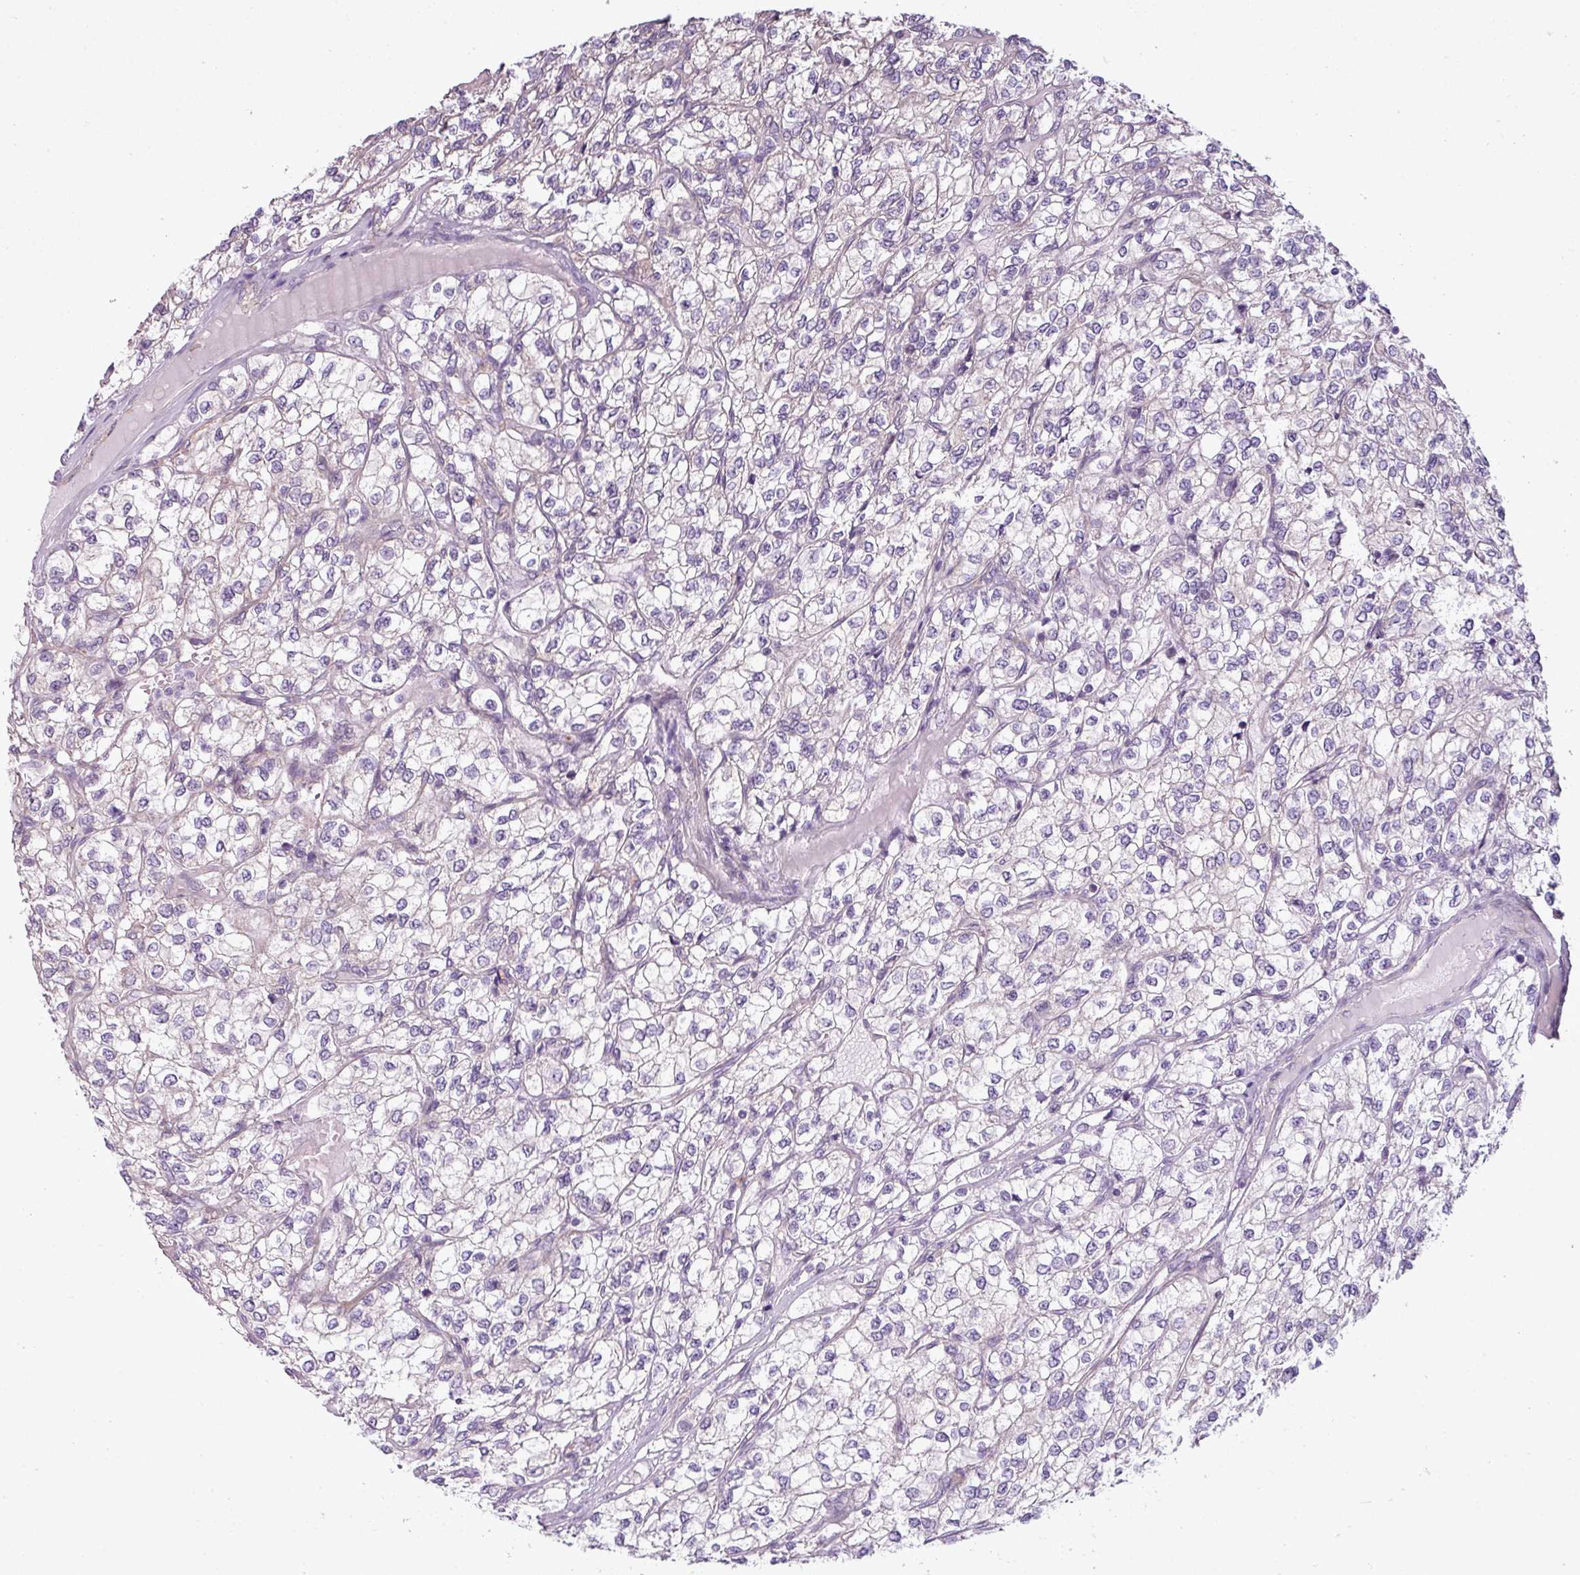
{"staining": {"intensity": "negative", "quantity": "none", "location": "none"}, "tissue": "renal cancer", "cell_type": "Tumor cells", "image_type": "cancer", "snomed": [{"axis": "morphology", "description": "Adenocarcinoma, NOS"}, {"axis": "topography", "description": "Kidney"}], "caption": "The image demonstrates no significant staining in tumor cells of adenocarcinoma (renal).", "gene": "CAMK2B", "patient": {"sex": "male", "age": 80}}